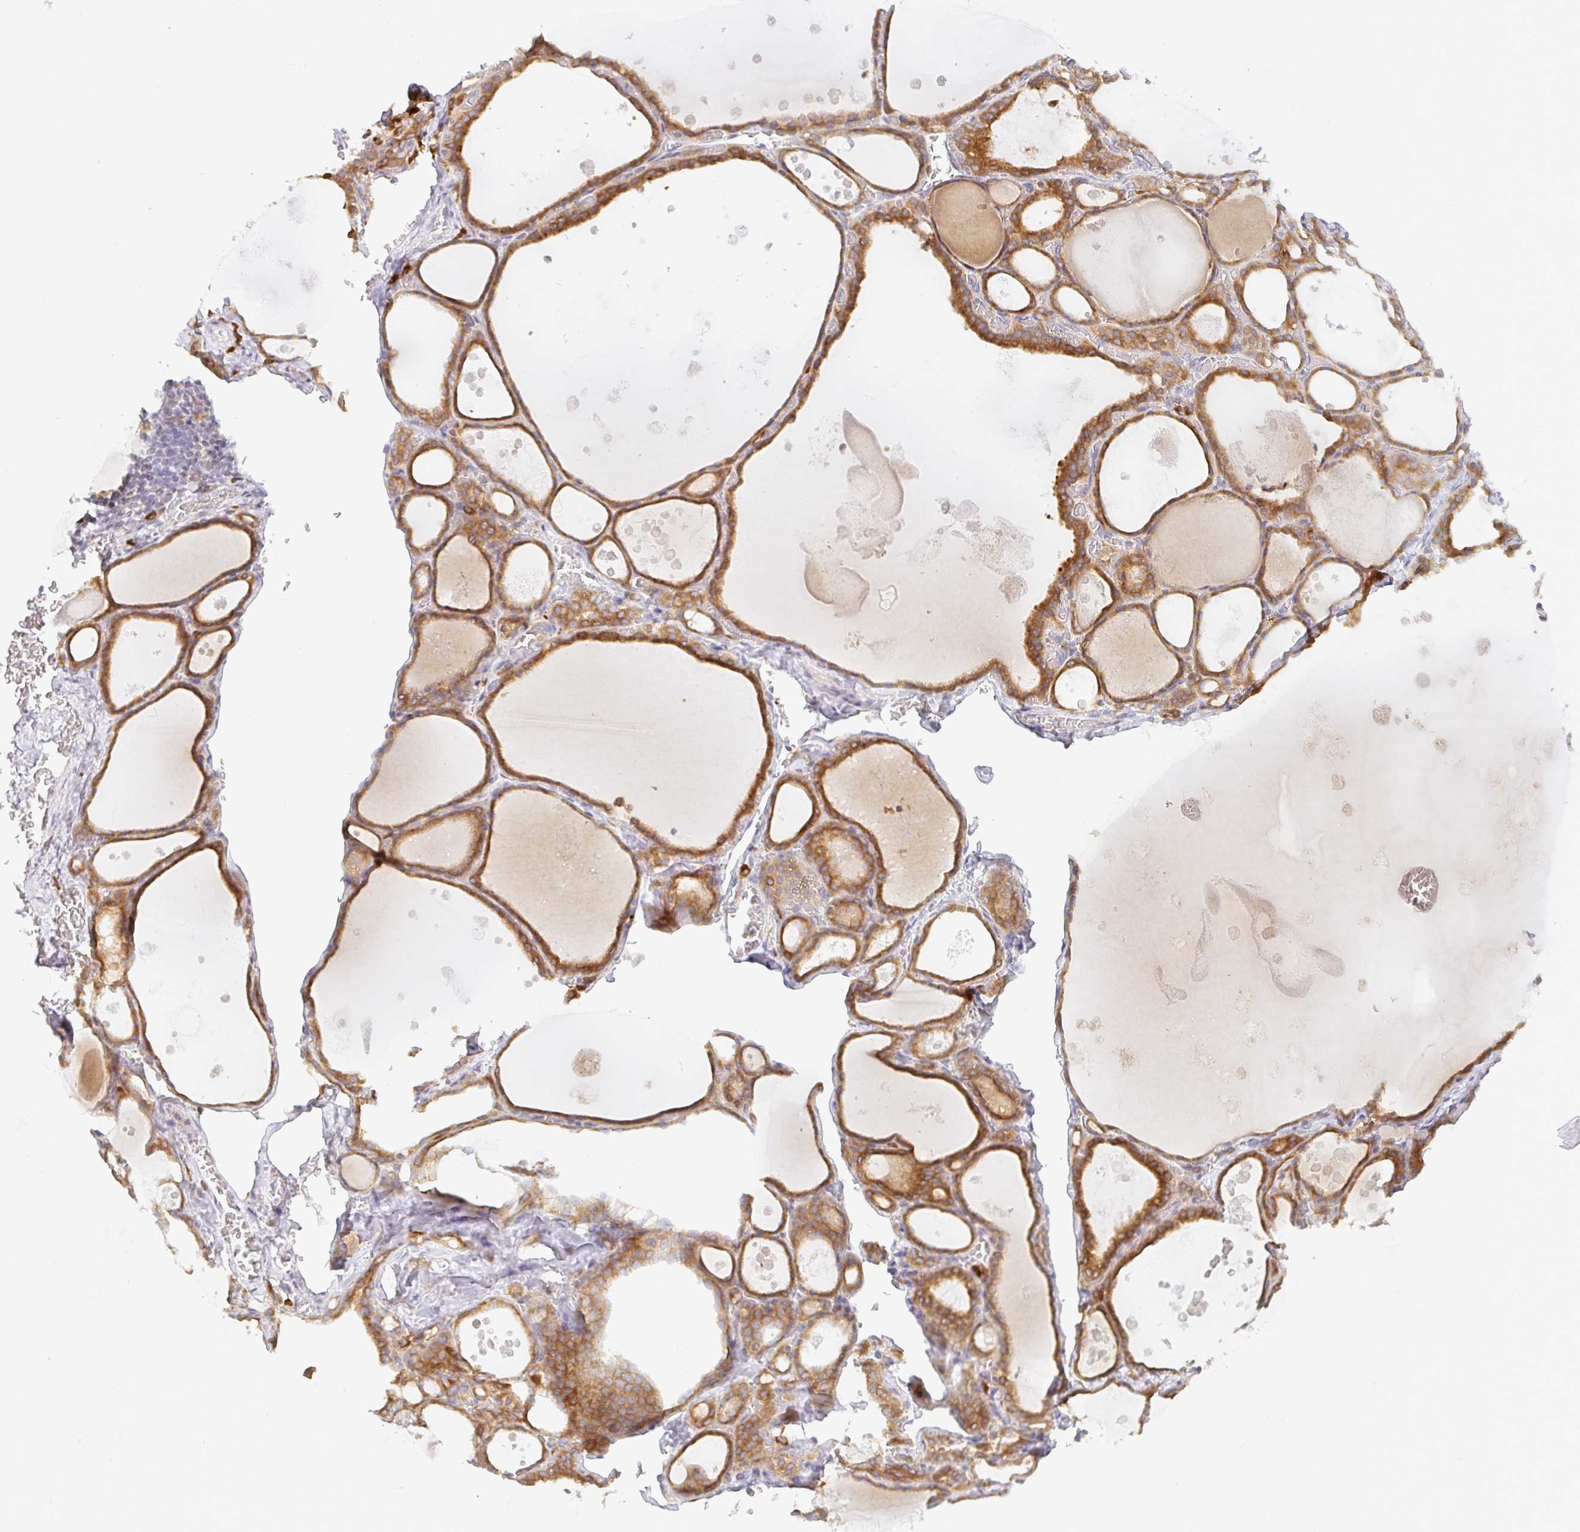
{"staining": {"intensity": "strong", "quantity": ">75%", "location": "cytoplasmic/membranous"}, "tissue": "thyroid gland", "cell_type": "Glandular cells", "image_type": "normal", "snomed": [{"axis": "morphology", "description": "Normal tissue, NOS"}, {"axis": "topography", "description": "Thyroid gland"}], "caption": "A photomicrograph of thyroid gland stained for a protein reveals strong cytoplasmic/membranous brown staining in glandular cells. Immunohistochemistry (ihc) stains the protein in brown and the nuclei are stained blue.", "gene": "DERL2", "patient": {"sex": "male", "age": 56}}